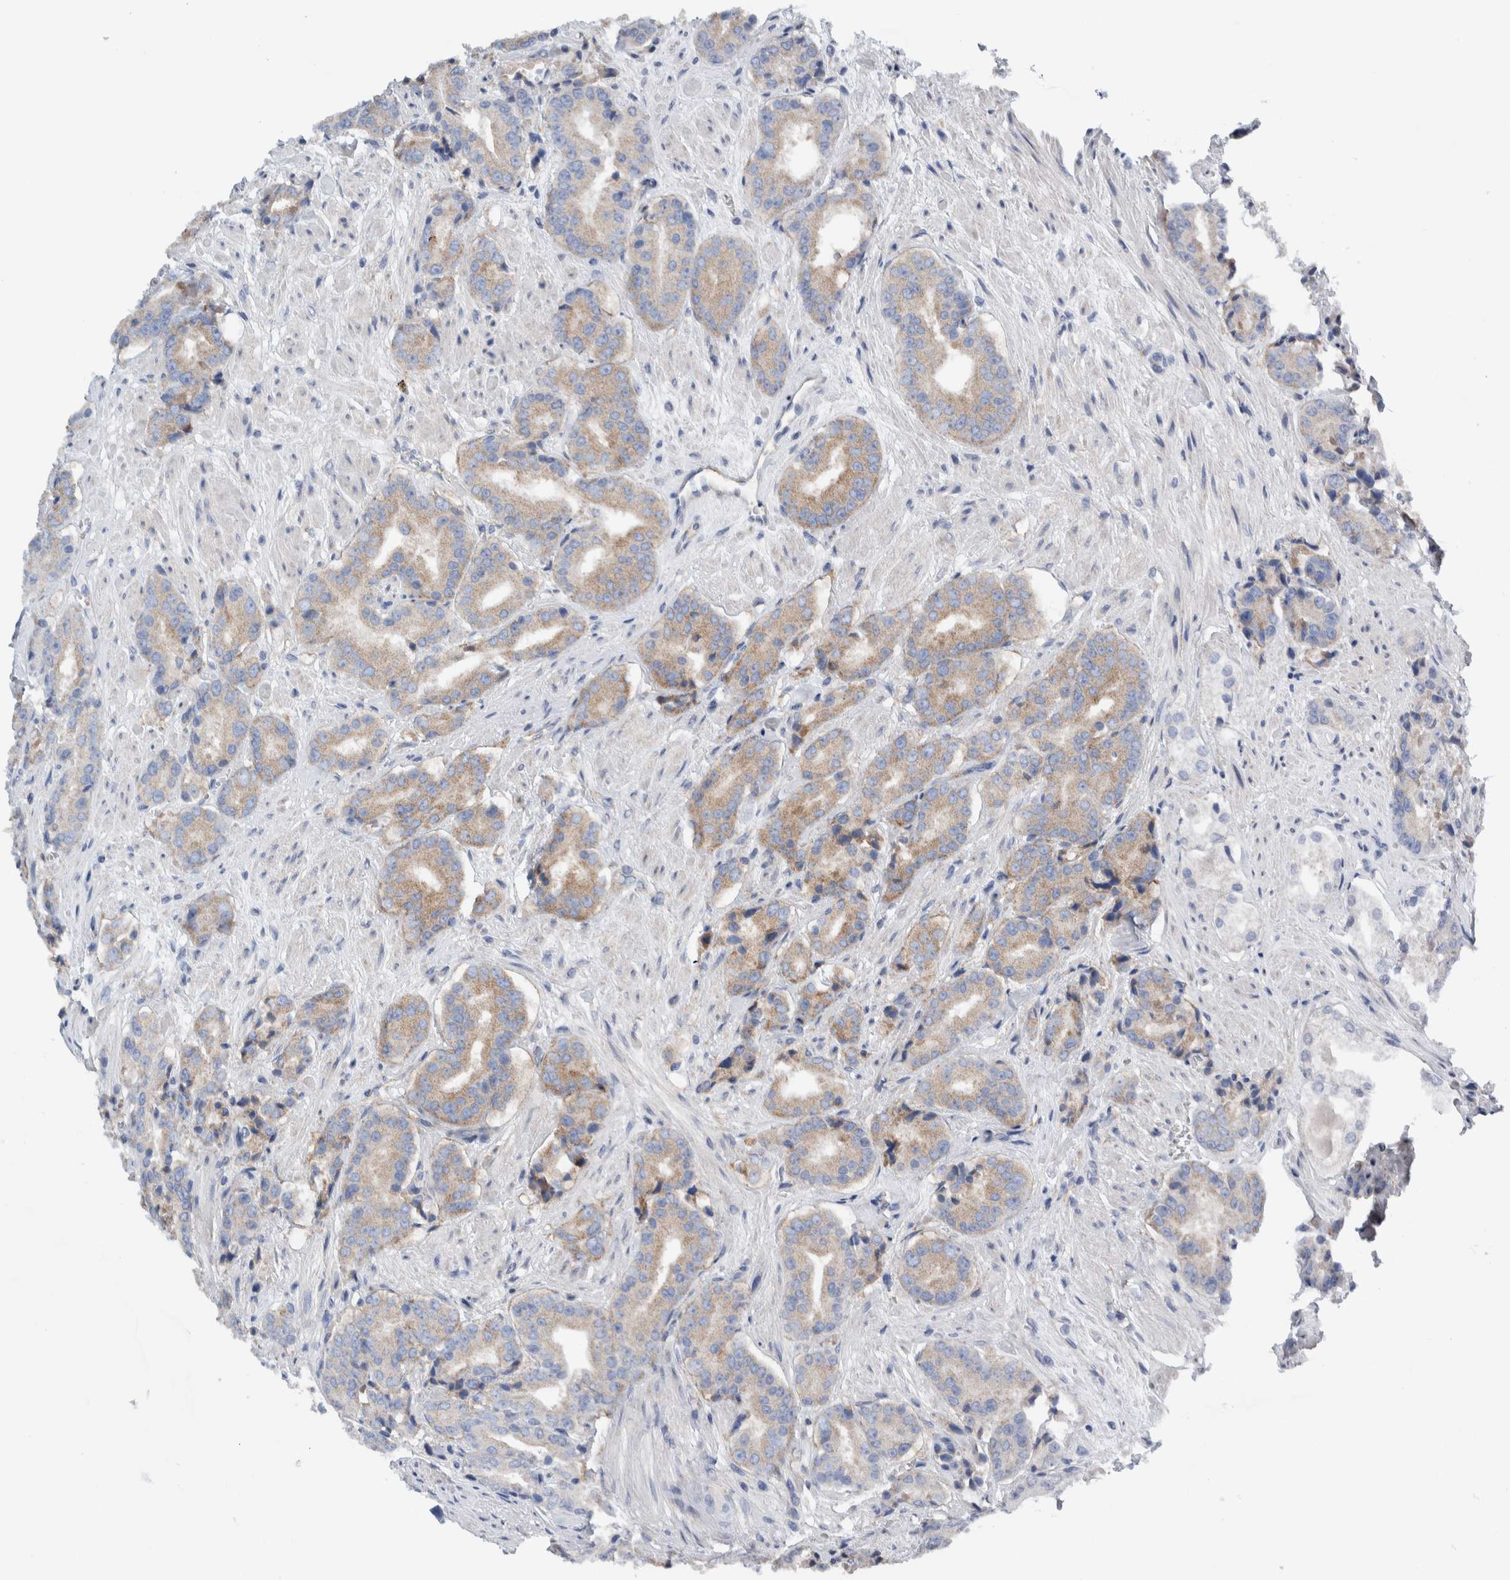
{"staining": {"intensity": "moderate", "quantity": "25%-75%", "location": "cytoplasmic/membranous"}, "tissue": "prostate cancer", "cell_type": "Tumor cells", "image_type": "cancer", "snomed": [{"axis": "morphology", "description": "Adenocarcinoma, High grade"}, {"axis": "topography", "description": "Prostate"}], "caption": "IHC of adenocarcinoma (high-grade) (prostate) demonstrates medium levels of moderate cytoplasmic/membranous staining in about 25%-75% of tumor cells.", "gene": "RACK1", "patient": {"sex": "male", "age": 71}}